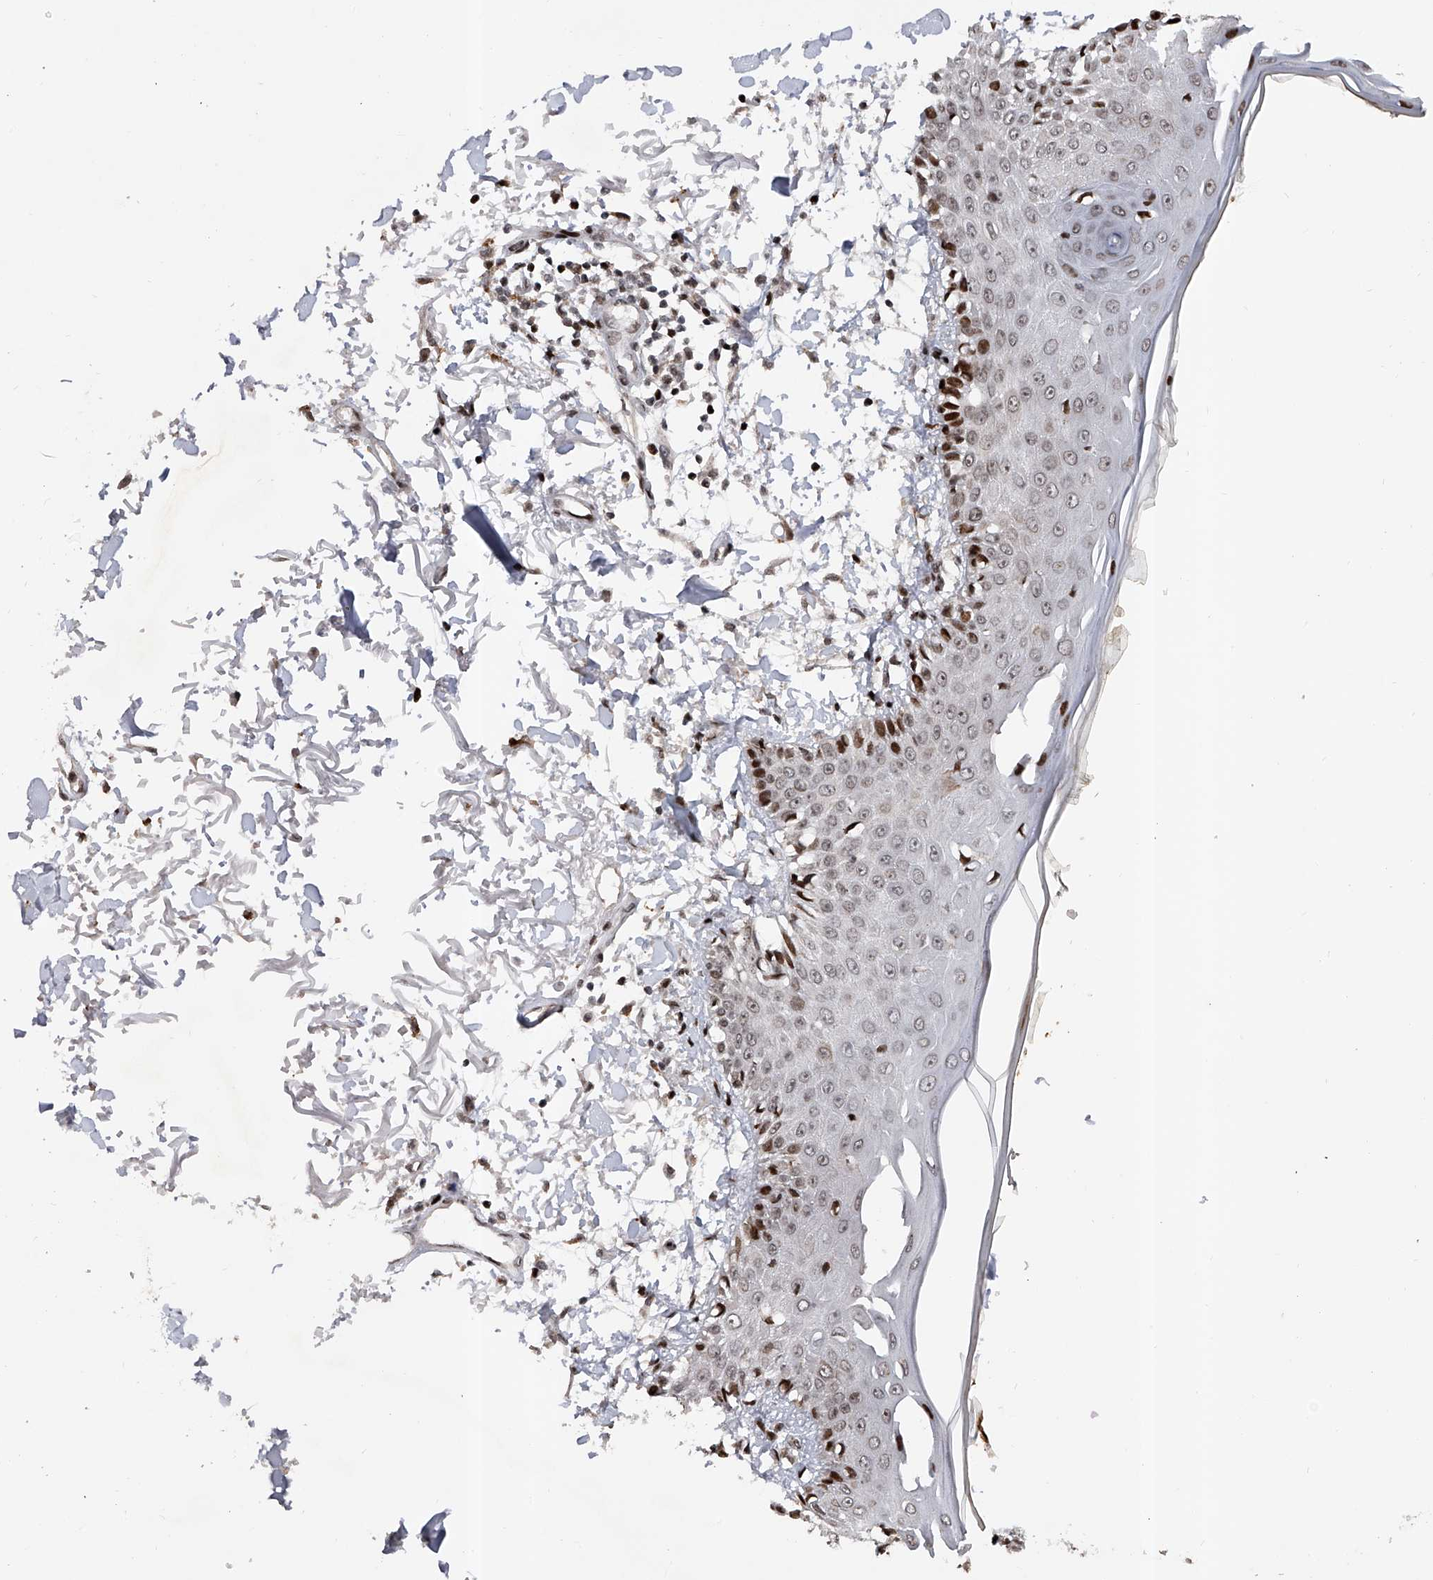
{"staining": {"intensity": "moderate", "quantity": ">75%", "location": "nuclear"}, "tissue": "skin", "cell_type": "Fibroblasts", "image_type": "normal", "snomed": [{"axis": "morphology", "description": "Normal tissue, NOS"}, {"axis": "morphology", "description": "Squamous cell carcinoma, NOS"}, {"axis": "topography", "description": "Skin"}, {"axis": "topography", "description": "Peripheral nerve tissue"}], "caption": "Immunohistochemistry (IHC) photomicrograph of benign skin stained for a protein (brown), which shows medium levels of moderate nuclear expression in about >75% of fibroblasts.", "gene": "RWDD2A", "patient": {"sex": "male", "age": 83}}